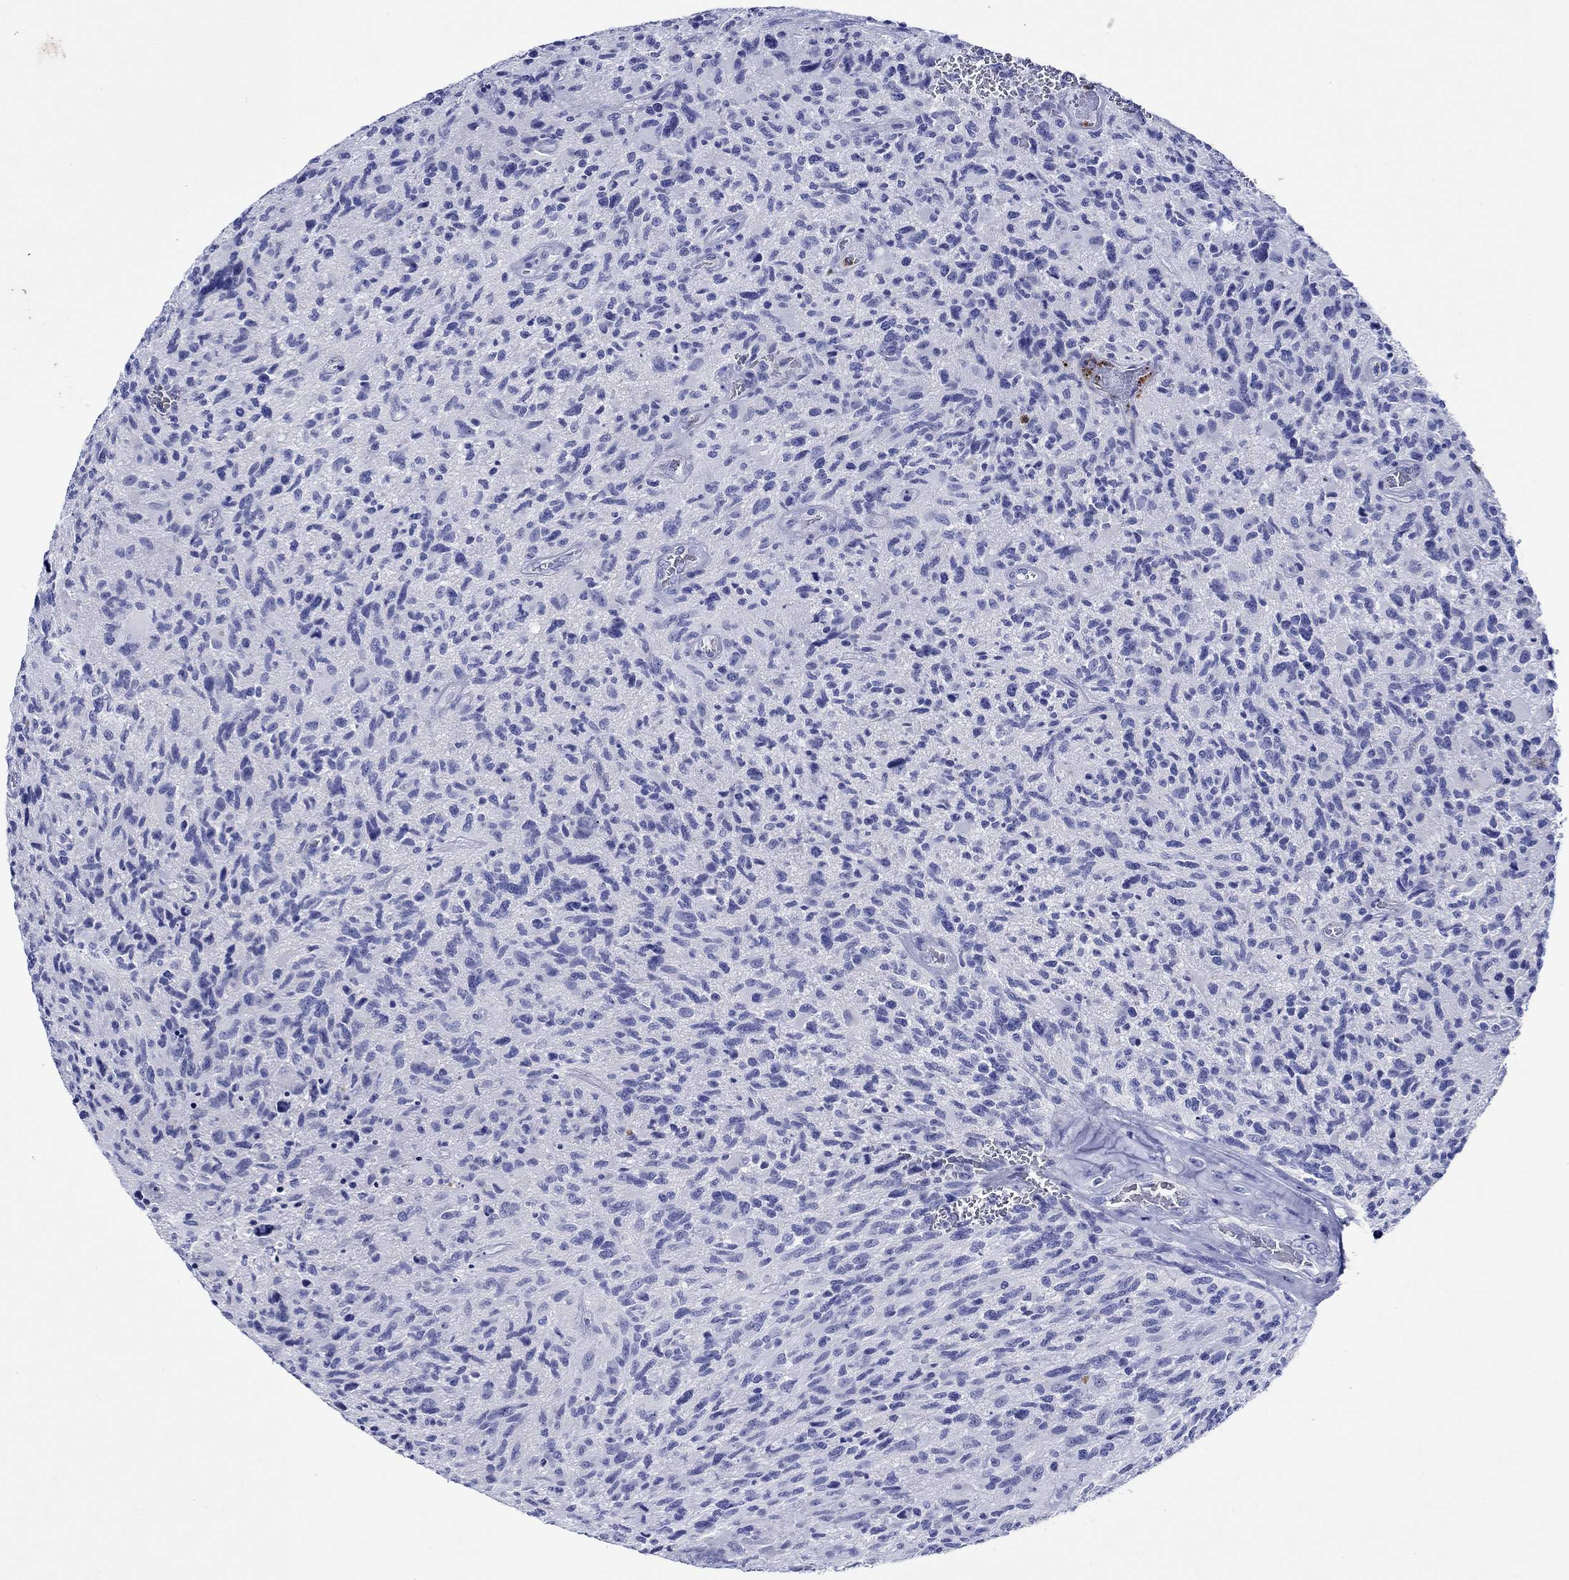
{"staining": {"intensity": "negative", "quantity": "none", "location": "none"}, "tissue": "glioma", "cell_type": "Tumor cells", "image_type": "cancer", "snomed": [{"axis": "morphology", "description": "Glioma, malignant, NOS"}, {"axis": "morphology", "description": "Glioma, malignant, High grade"}, {"axis": "topography", "description": "Brain"}], "caption": "Immunohistochemistry of human malignant glioma reveals no staining in tumor cells. (DAB IHC with hematoxylin counter stain).", "gene": "EPX", "patient": {"sex": "female", "age": 71}}